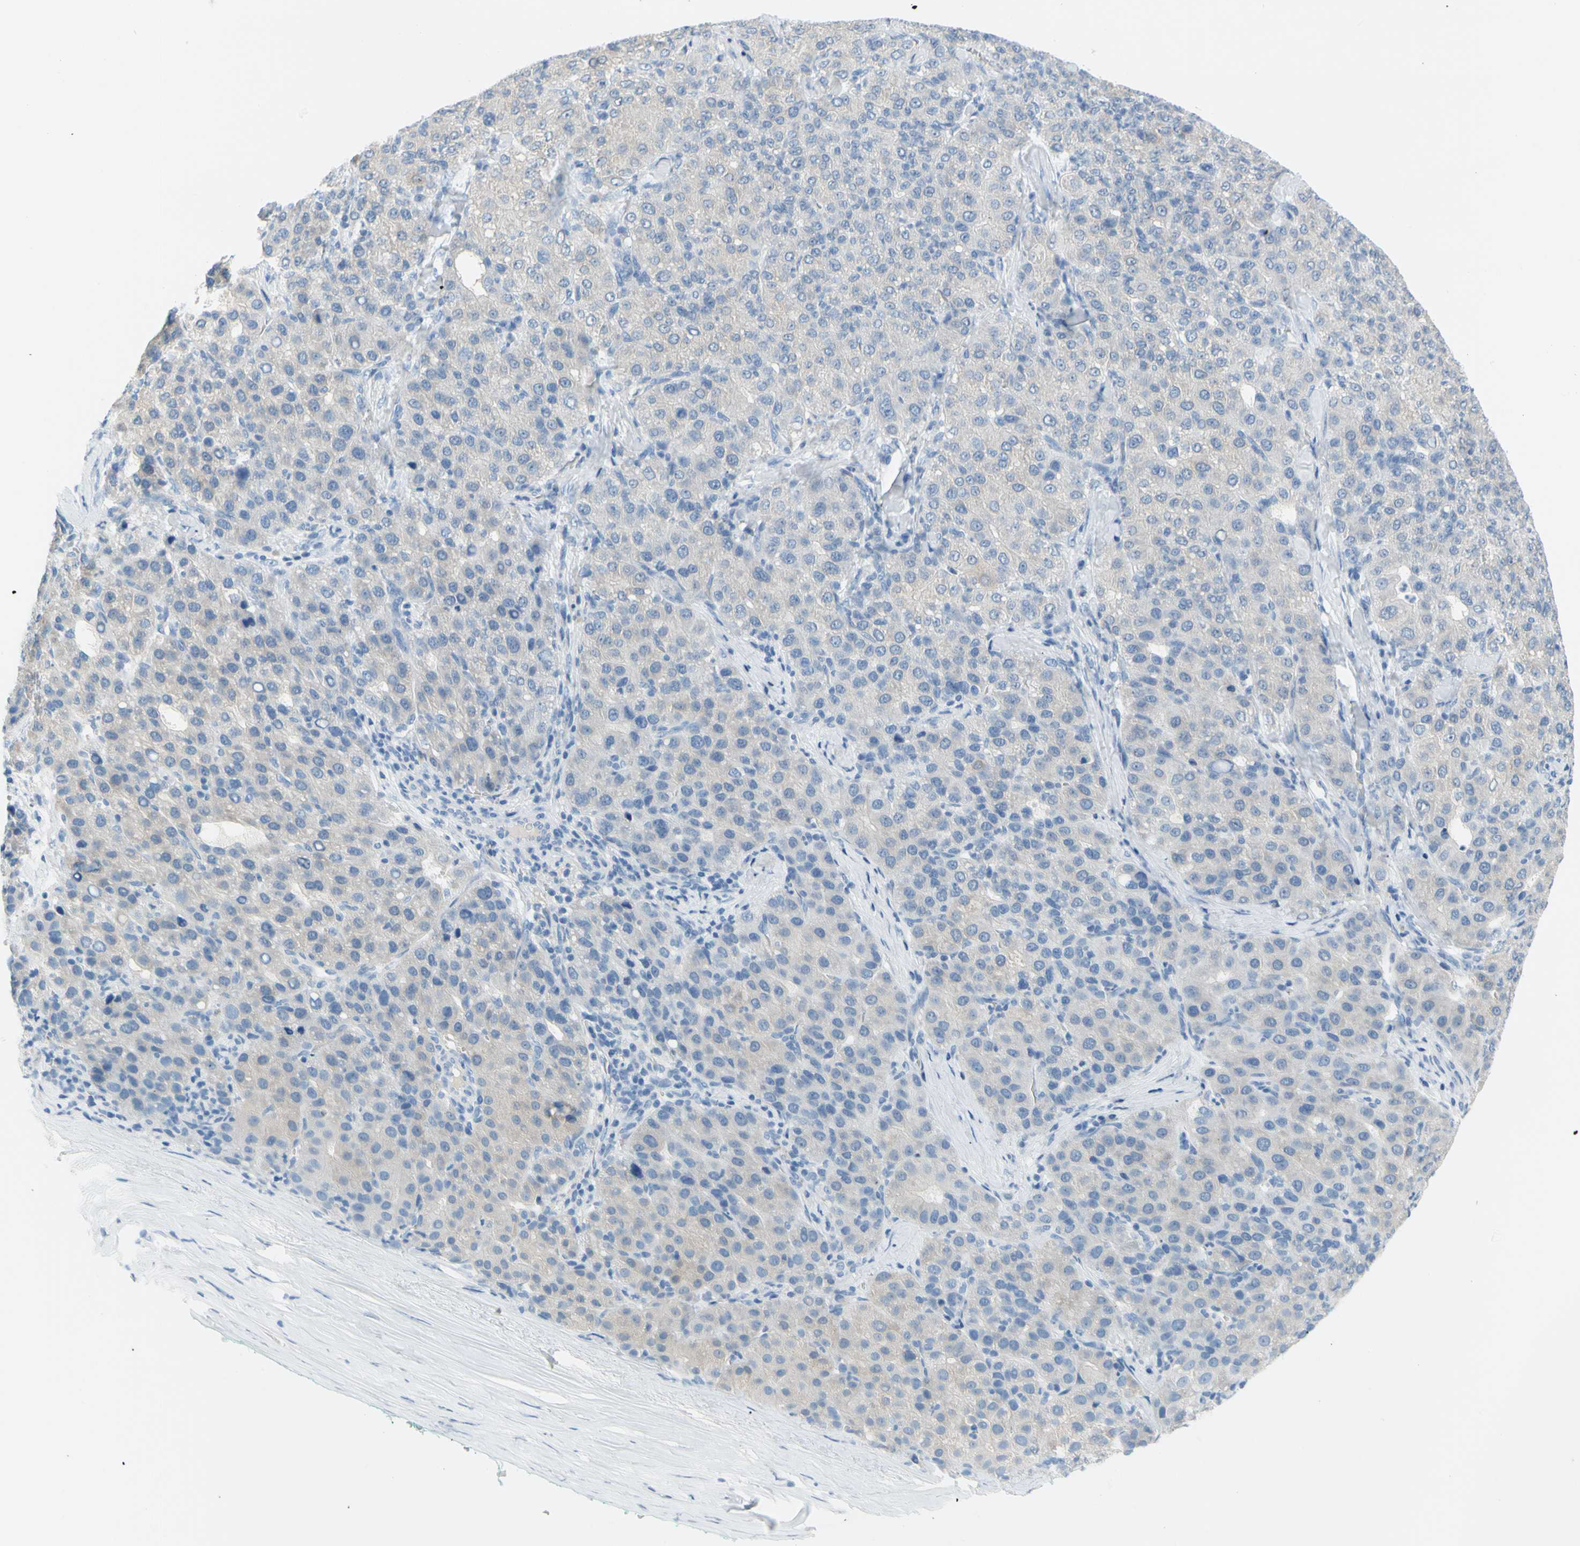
{"staining": {"intensity": "weak", "quantity": "<25%", "location": "cytoplasmic/membranous"}, "tissue": "liver cancer", "cell_type": "Tumor cells", "image_type": "cancer", "snomed": [{"axis": "morphology", "description": "Carcinoma, Hepatocellular, NOS"}, {"axis": "topography", "description": "Liver"}], "caption": "Hepatocellular carcinoma (liver) was stained to show a protein in brown. There is no significant staining in tumor cells.", "gene": "DCT", "patient": {"sex": "male", "age": 65}}